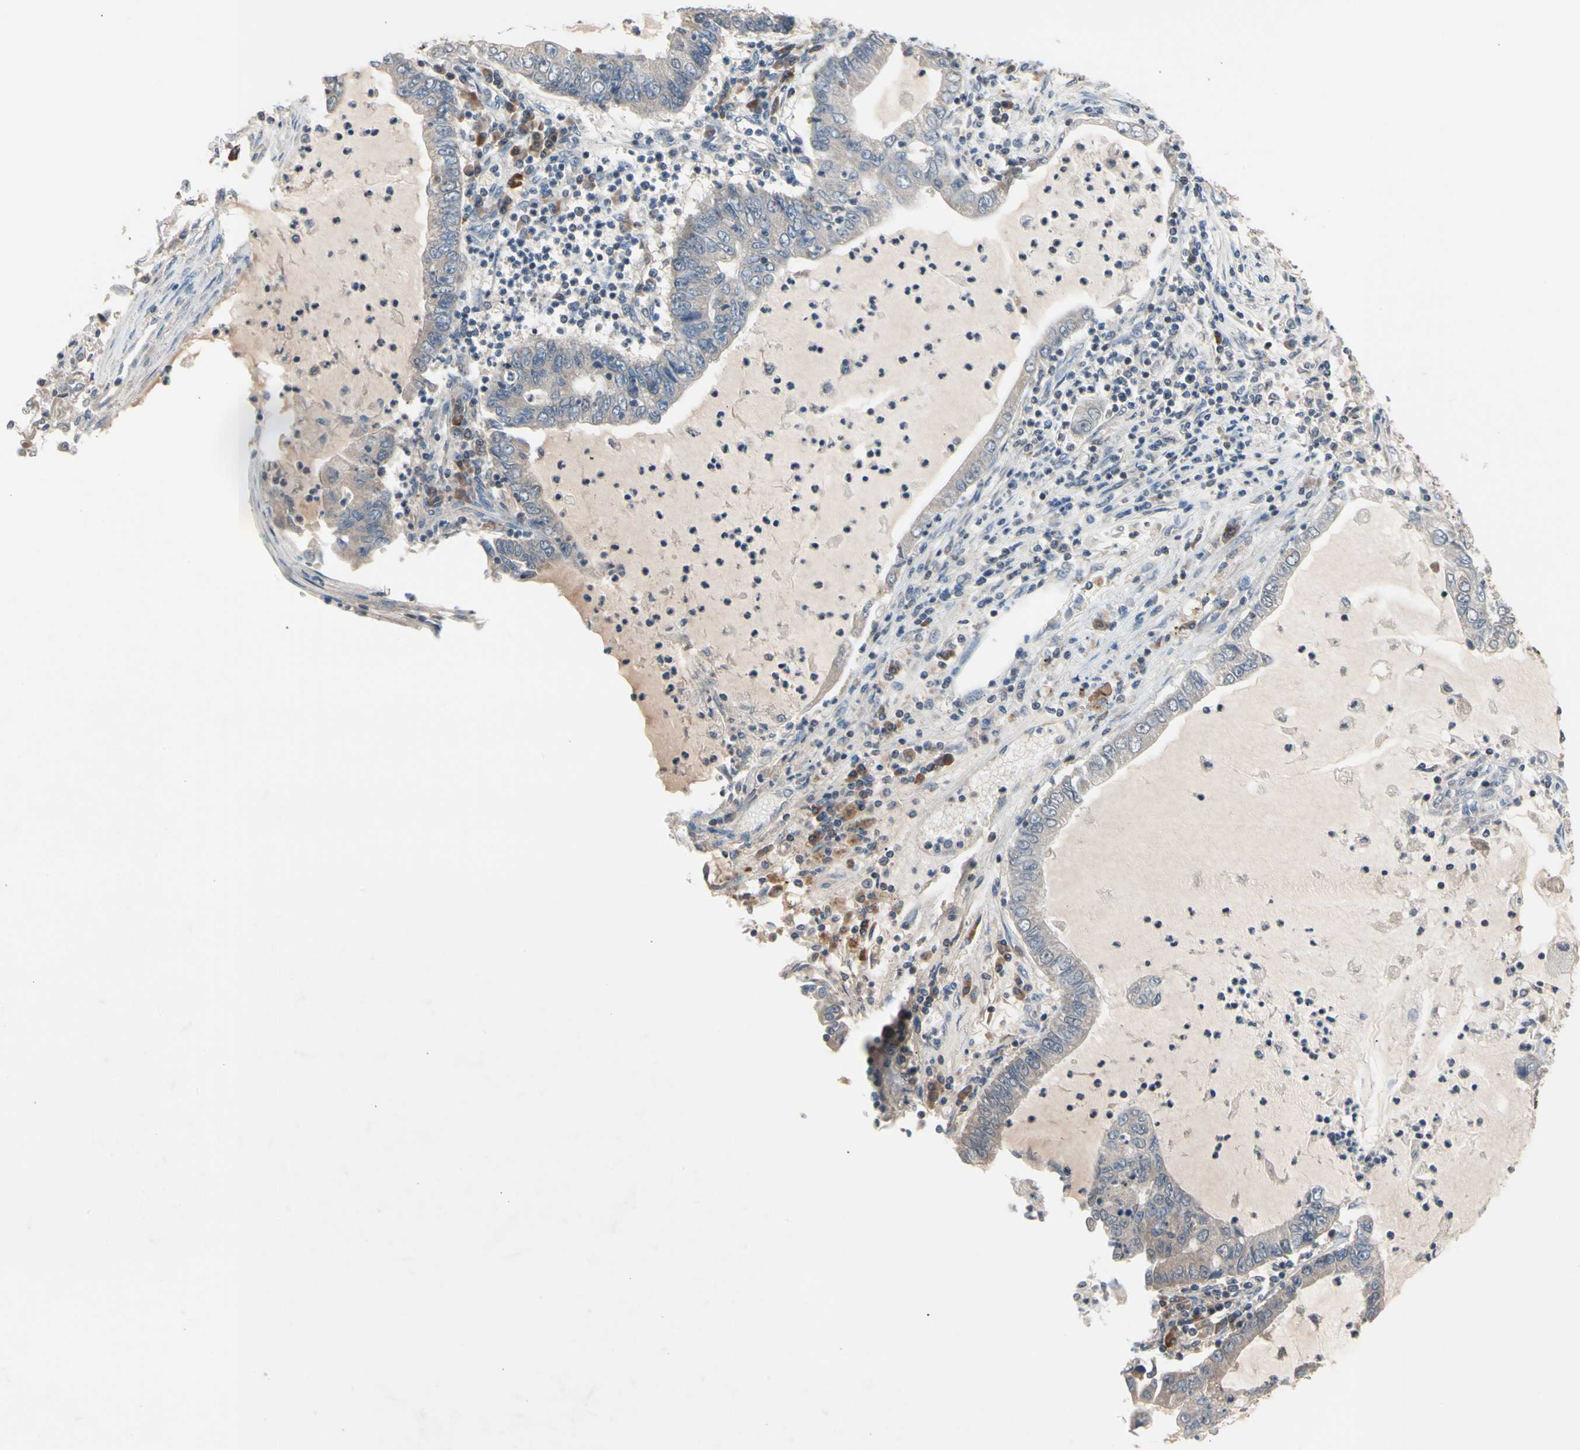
{"staining": {"intensity": "weak", "quantity": "<25%", "location": "cytoplasmic/membranous"}, "tissue": "lung cancer", "cell_type": "Tumor cells", "image_type": "cancer", "snomed": [{"axis": "morphology", "description": "Adenocarcinoma, NOS"}, {"axis": "topography", "description": "Lung"}], "caption": "This photomicrograph is of lung cancer stained with immunohistochemistry (IHC) to label a protein in brown with the nuclei are counter-stained blue. There is no positivity in tumor cells.", "gene": "MTHFS", "patient": {"sex": "female", "age": 51}}